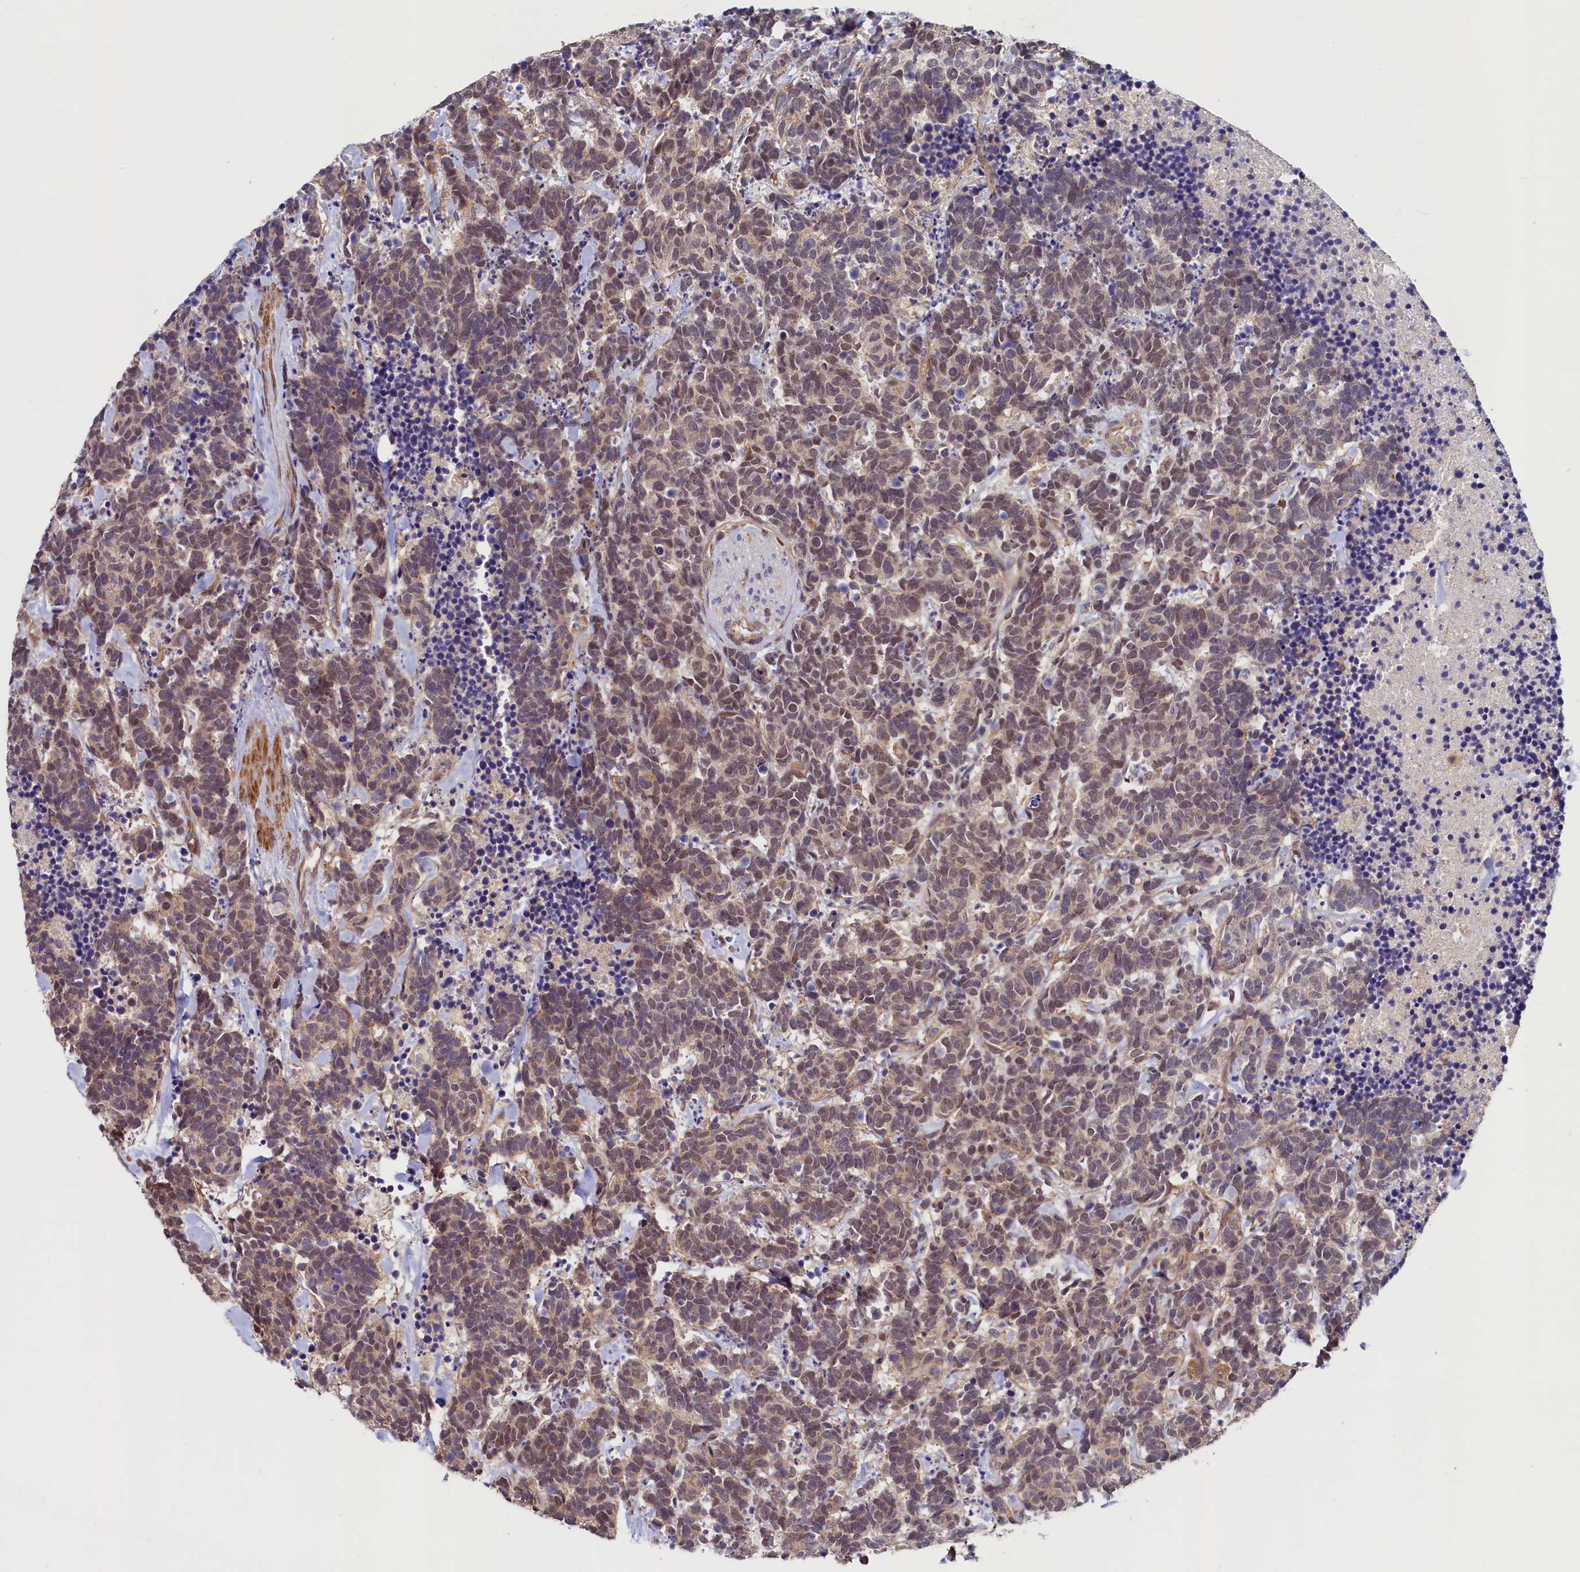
{"staining": {"intensity": "weak", "quantity": ">75%", "location": "cytoplasmic/membranous,nuclear"}, "tissue": "carcinoid", "cell_type": "Tumor cells", "image_type": "cancer", "snomed": [{"axis": "morphology", "description": "Carcinoma, NOS"}, {"axis": "morphology", "description": "Carcinoid, malignant, NOS"}, {"axis": "topography", "description": "Prostate"}], "caption": "Carcinoma stained for a protein (brown) displays weak cytoplasmic/membranous and nuclear positive positivity in approximately >75% of tumor cells.", "gene": "DUOXA1", "patient": {"sex": "male", "age": 57}}